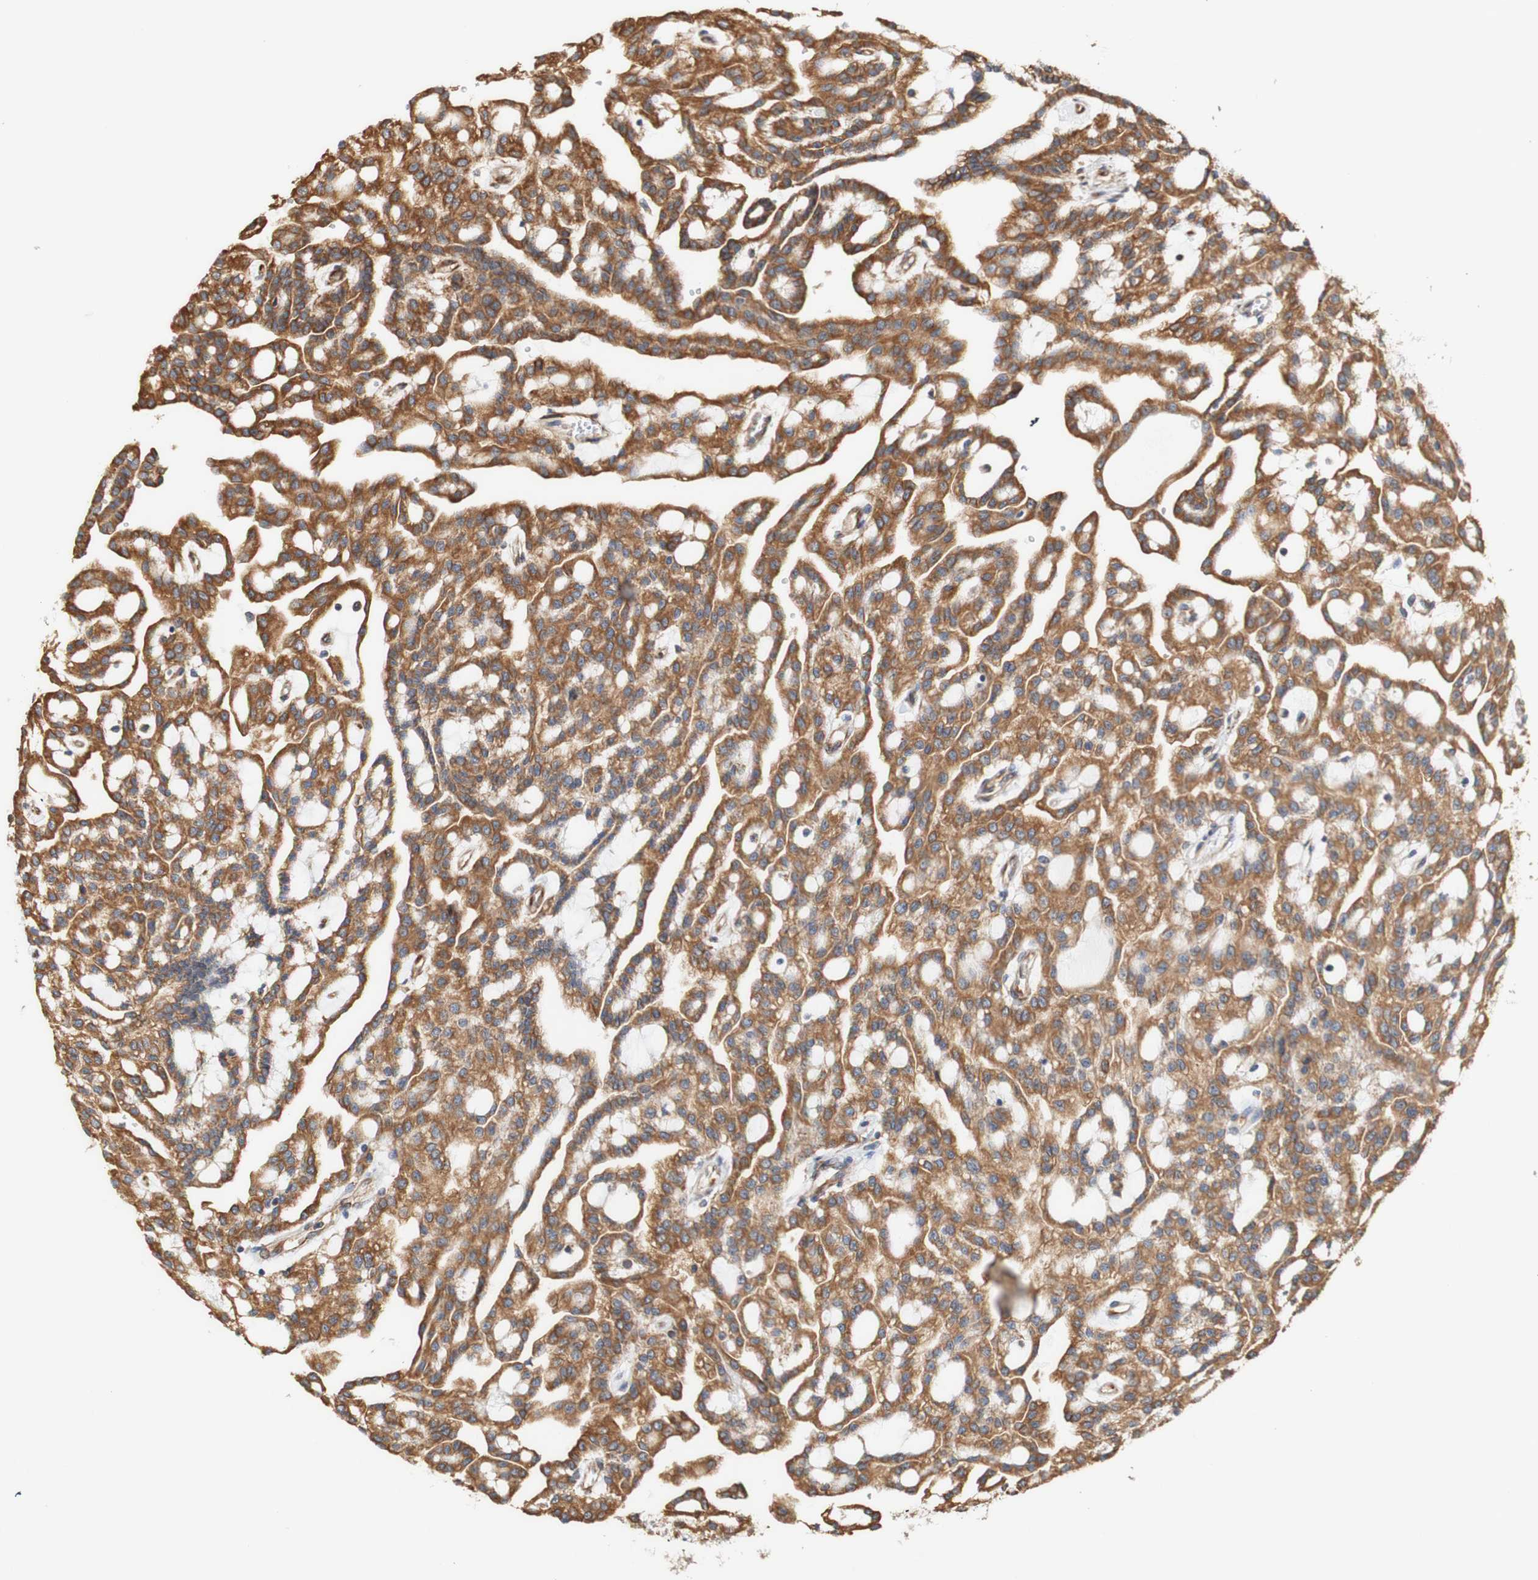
{"staining": {"intensity": "moderate", "quantity": ">75%", "location": "cytoplasmic/membranous"}, "tissue": "renal cancer", "cell_type": "Tumor cells", "image_type": "cancer", "snomed": [{"axis": "morphology", "description": "Adenocarcinoma, NOS"}, {"axis": "topography", "description": "Kidney"}], "caption": "Moderate cytoplasmic/membranous staining is identified in approximately >75% of tumor cells in adenocarcinoma (renal).", "gene": "EIF2AK4", "patient": {"sex": "male", "age": 63}}